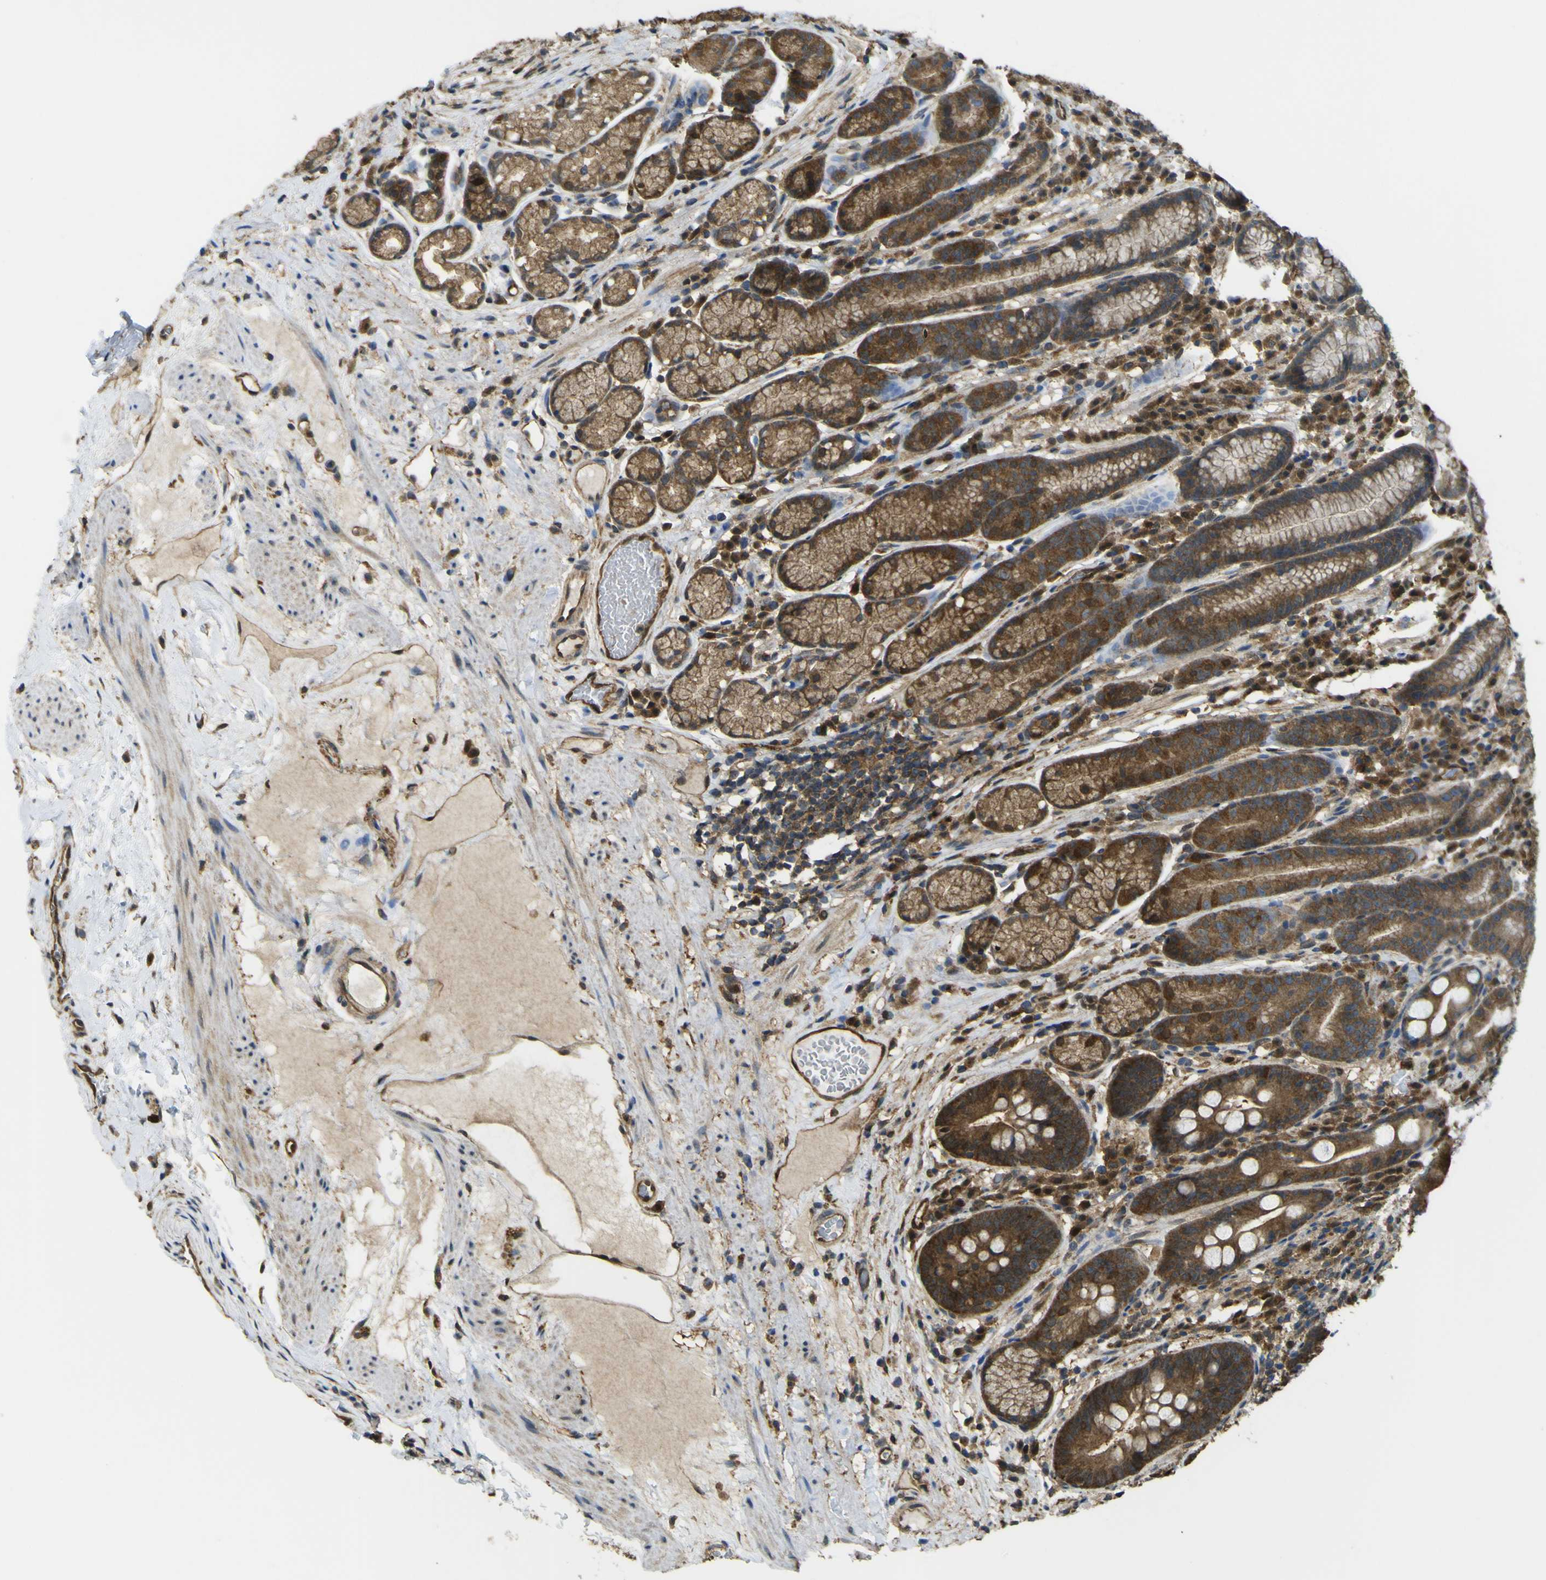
{"staining": {"intensity": "strong", "quantity": ">75%", "location": "cytoplasmic/membranous,nuclear"}, "tissue": "stomach", "cell_type": "Glandular cells", "image_type": "normal", "snomed": [{"axis": "morphology", "description": "Normal tissue, NOS"}, {"axis": "topography", "description": "Stomach, lower"}], "caption": "Protein staining of unremarkable stomach exhibits strong cytoplasmic/membranous,nuclear staining in about >75% of glandular cells.", "gene": "YWHAG", "patient": {"sex": "male", "age": 52}}